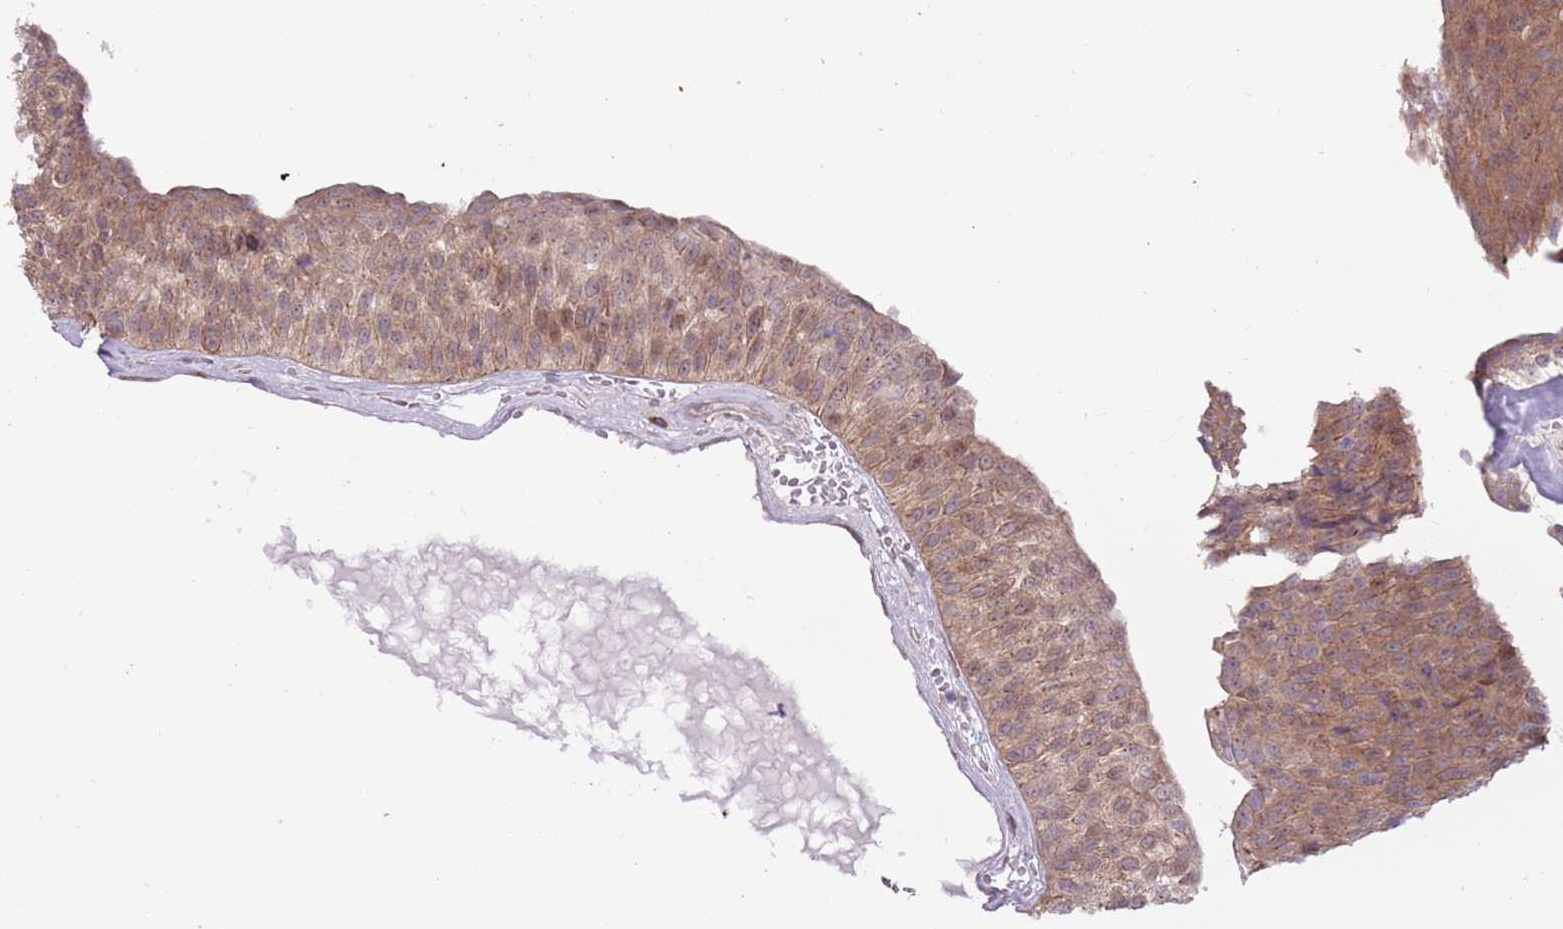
{"staining": {"intensity": "moderate", "quantity": ">75%", "location": "cytoplasmic/membranous,nuclear"}, "tissue": "urothelial cancer", "cell_type": "Tumor cells", "image_type": "cancer", "snomed": [{"axis": "morphology", "description": "Urothelial carcinoma, Low grade"}, {"axis": "topography", "description": "Urinary bladder"}], "caption": "Moderate cytoplasmic/membranous and nuclear expression is seen in approximately >75% of tumor cells in urothelial cancer.", "gene": "CCDC150", "patient": {"sex": "male", "age": 78}}